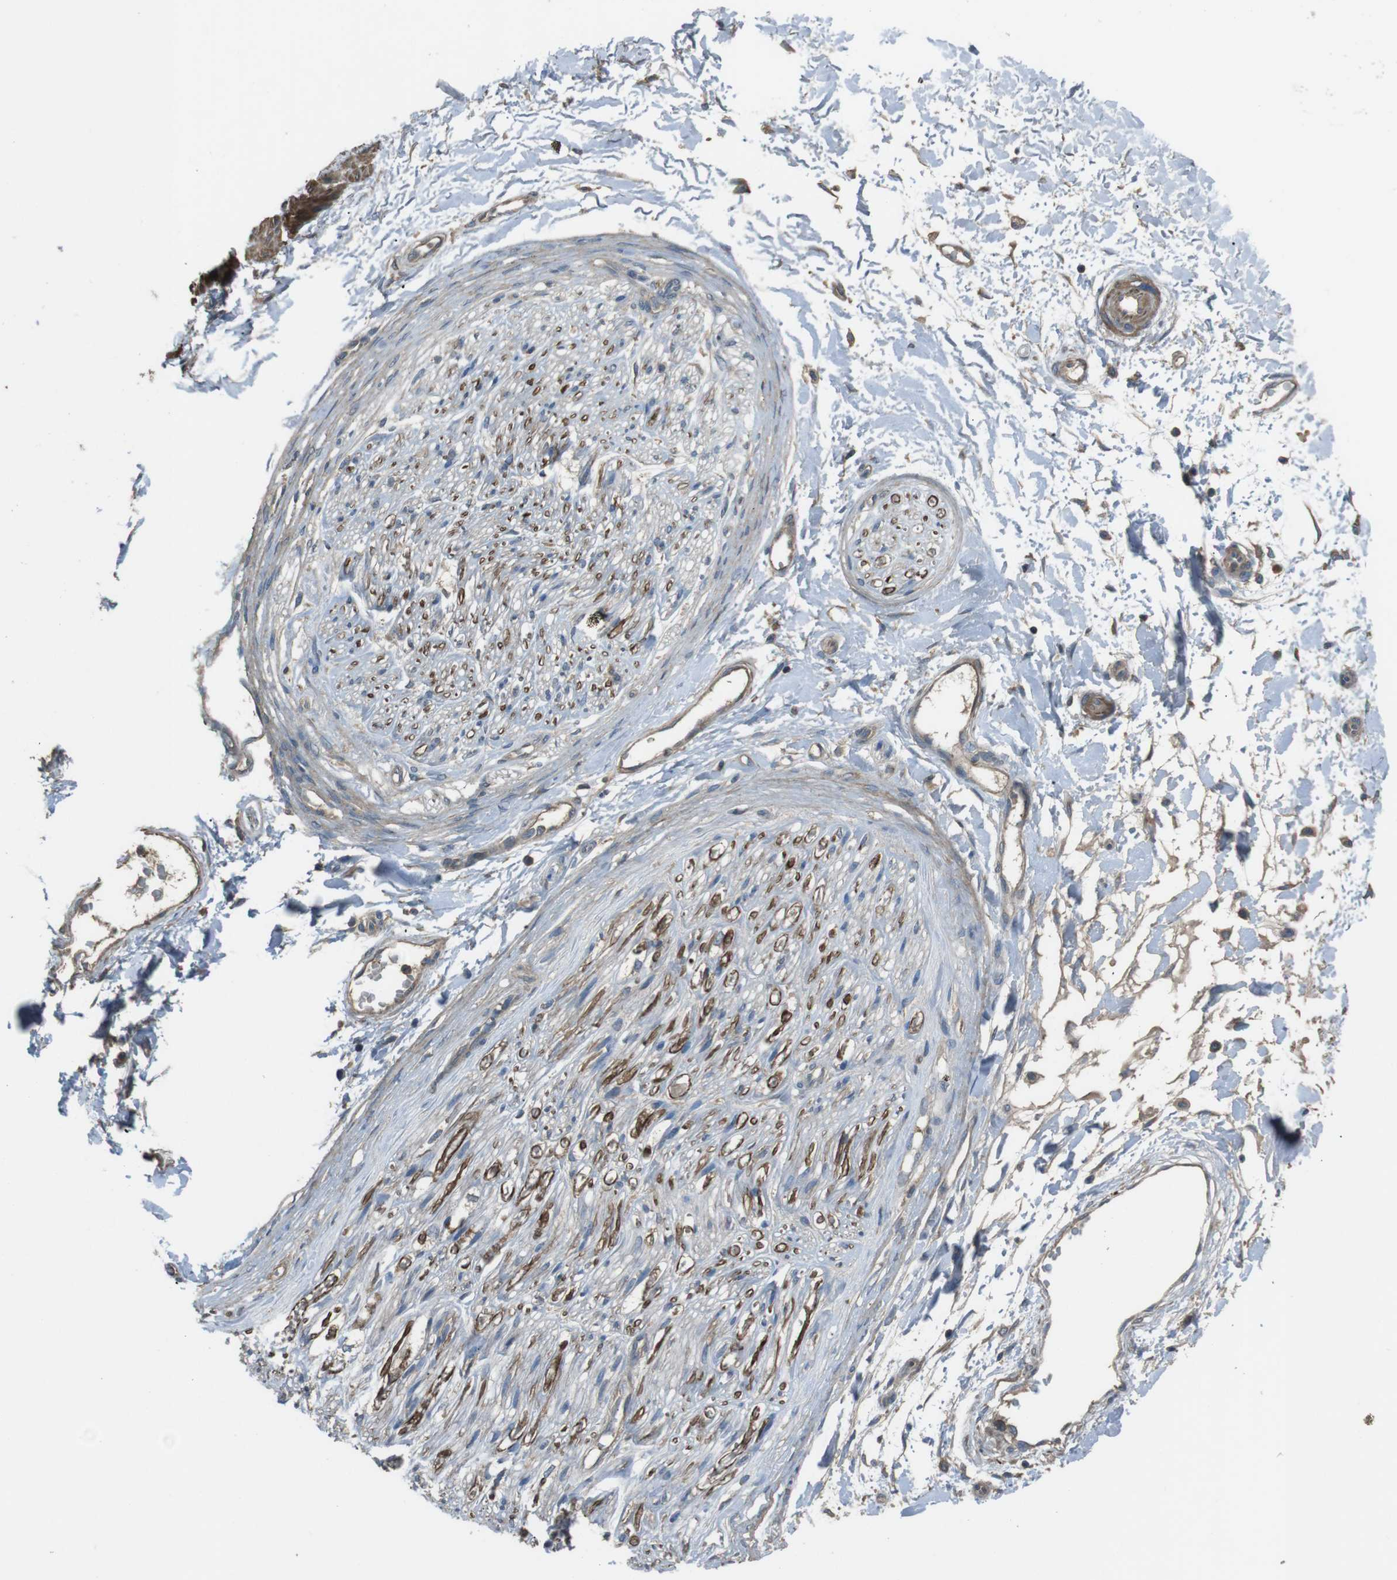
{"staining": {"intensity": "weak", "quantity": "25%-75%", "location": "cytoplasmic/membranous"}, "tissue": "adipose tissue", "cell_type": "Adipocytes", "image_type": "normal", "snomed": [{"axis": "morphology", "description": "Normal tissue, NOS"}, {"axis": "morphology", "description": "Squamous cell carcinoma, NOS"}, {"axis": "topography", "description": "Skin"}, {"axis": "topography", "description": "Peripheral nerve tissue"}], "caption": "An immunohistochemistry (IHC) micrograph of benign tissue is shown. Protein staining in brown shows weak cytoplasmic/membranous positivity in adipose tissue within adipocytes.", "gene": "FUT2", "patient": {"sex": "male", "age": 83}}